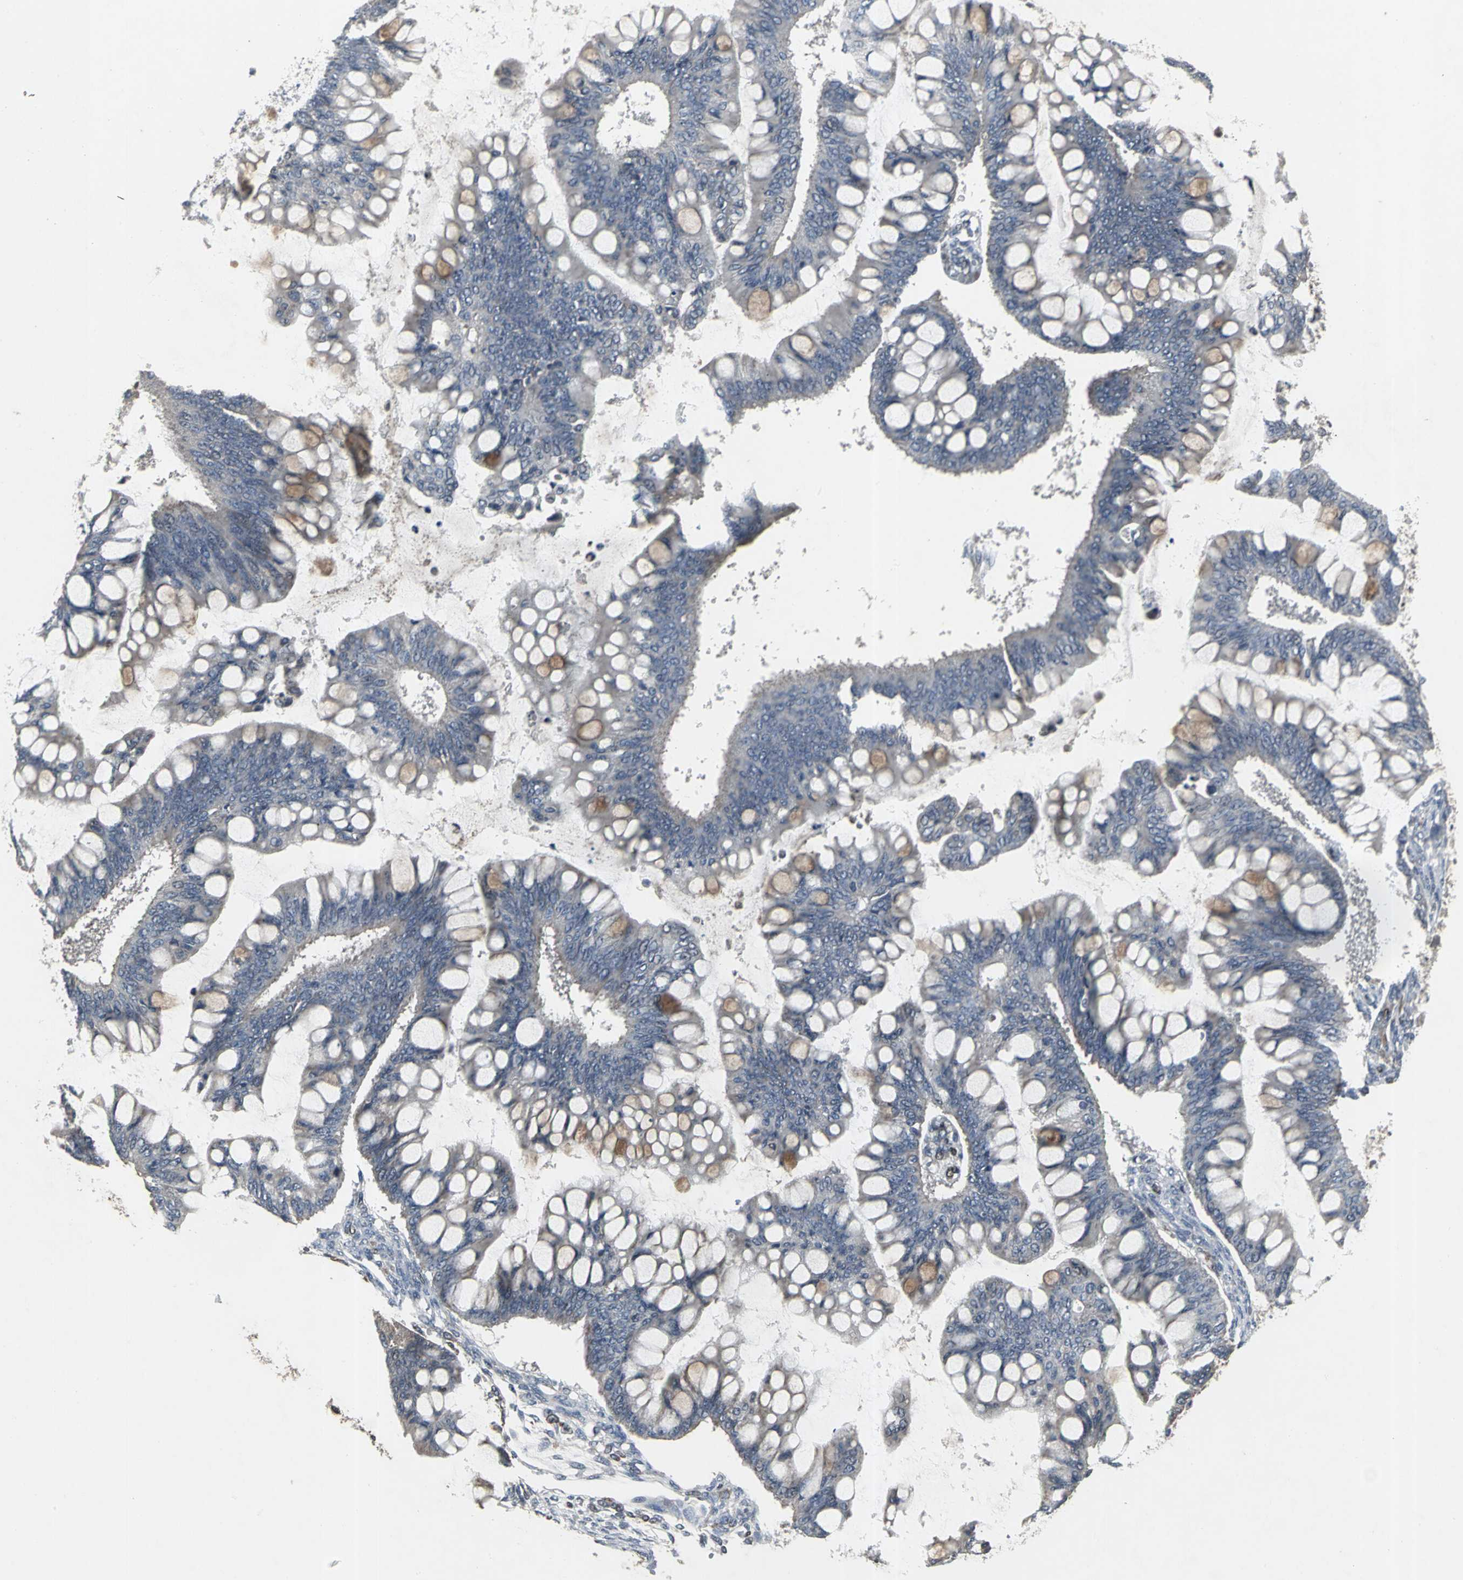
{"staining": {"intensity": "weak", "quantity": "<25%", "location": "cytoplasmic/membranous,nuclear"}, "tissue": "ovarian cancer", "cell_type": "Tumor cells", "image_type": "cancer", "snomed": [{"axis": "morphology", "description": "Cystadenocarcinoma, mucinous, NOS"}, {"axis": "topography", "description": "Ovary"}], "caption": "A micrograph of ovarian cancer (mucinous cystadenocarcinoma) stained for a protein exhibits no brown staining in tumor cells.", "gene": "SRF", "patient": {"sex": "female", "age": 73}}